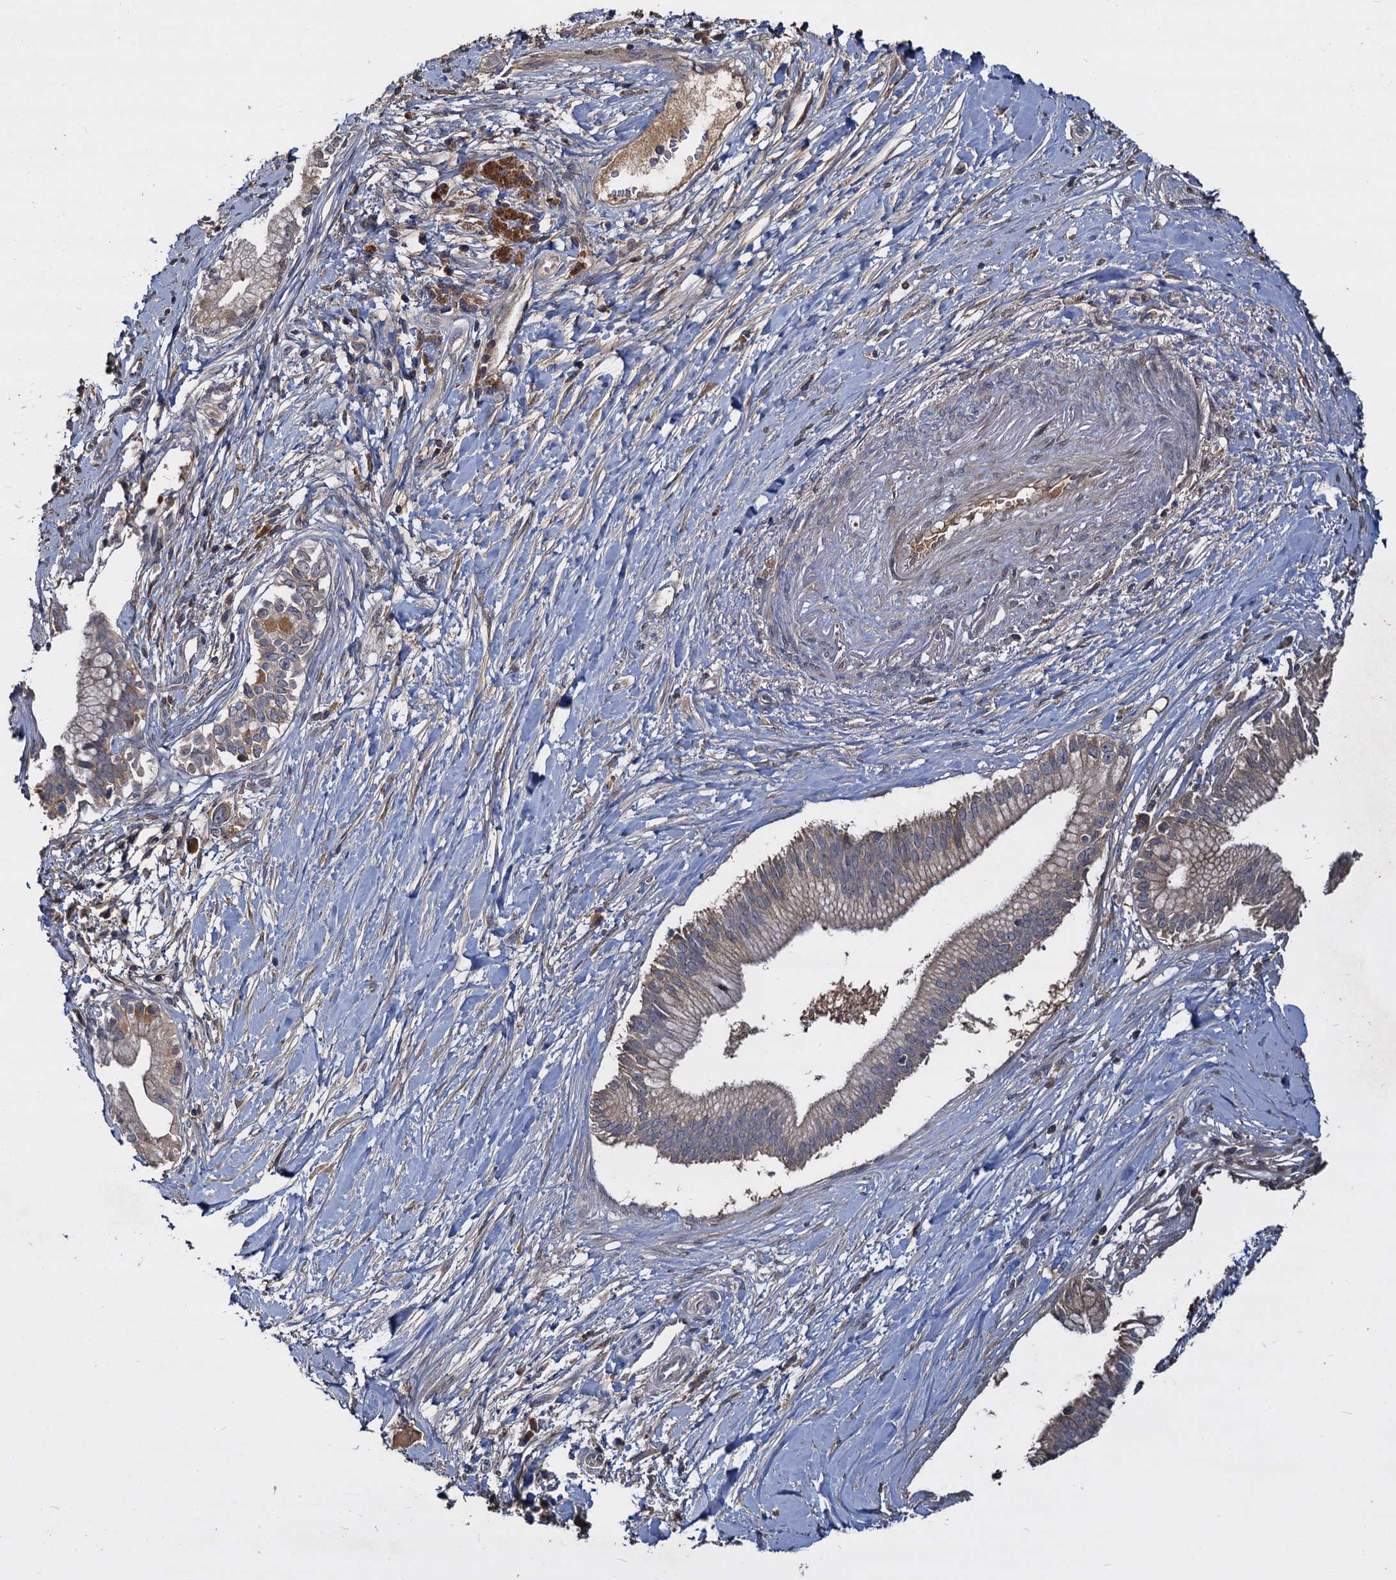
{"staining": {"intensity": "weak", "quantity": "<25%", "location": "cytoplasmic/membranous"}, "tissue": "pancreatic cancer", "cell_type": "Tumor cells", "image_type": "cancer", "snomed": [{"axis": "morphology", "description": "Adenocarcinoma, NOS"}, {"axis": "topography", "description": "Pancreas"}], "caption": "Immunohistochemistry of pancreatic cancer reveals no expression in tumor cells.", "gene": "CCDC184", "patient": {"sex": "male", "age": 68}}